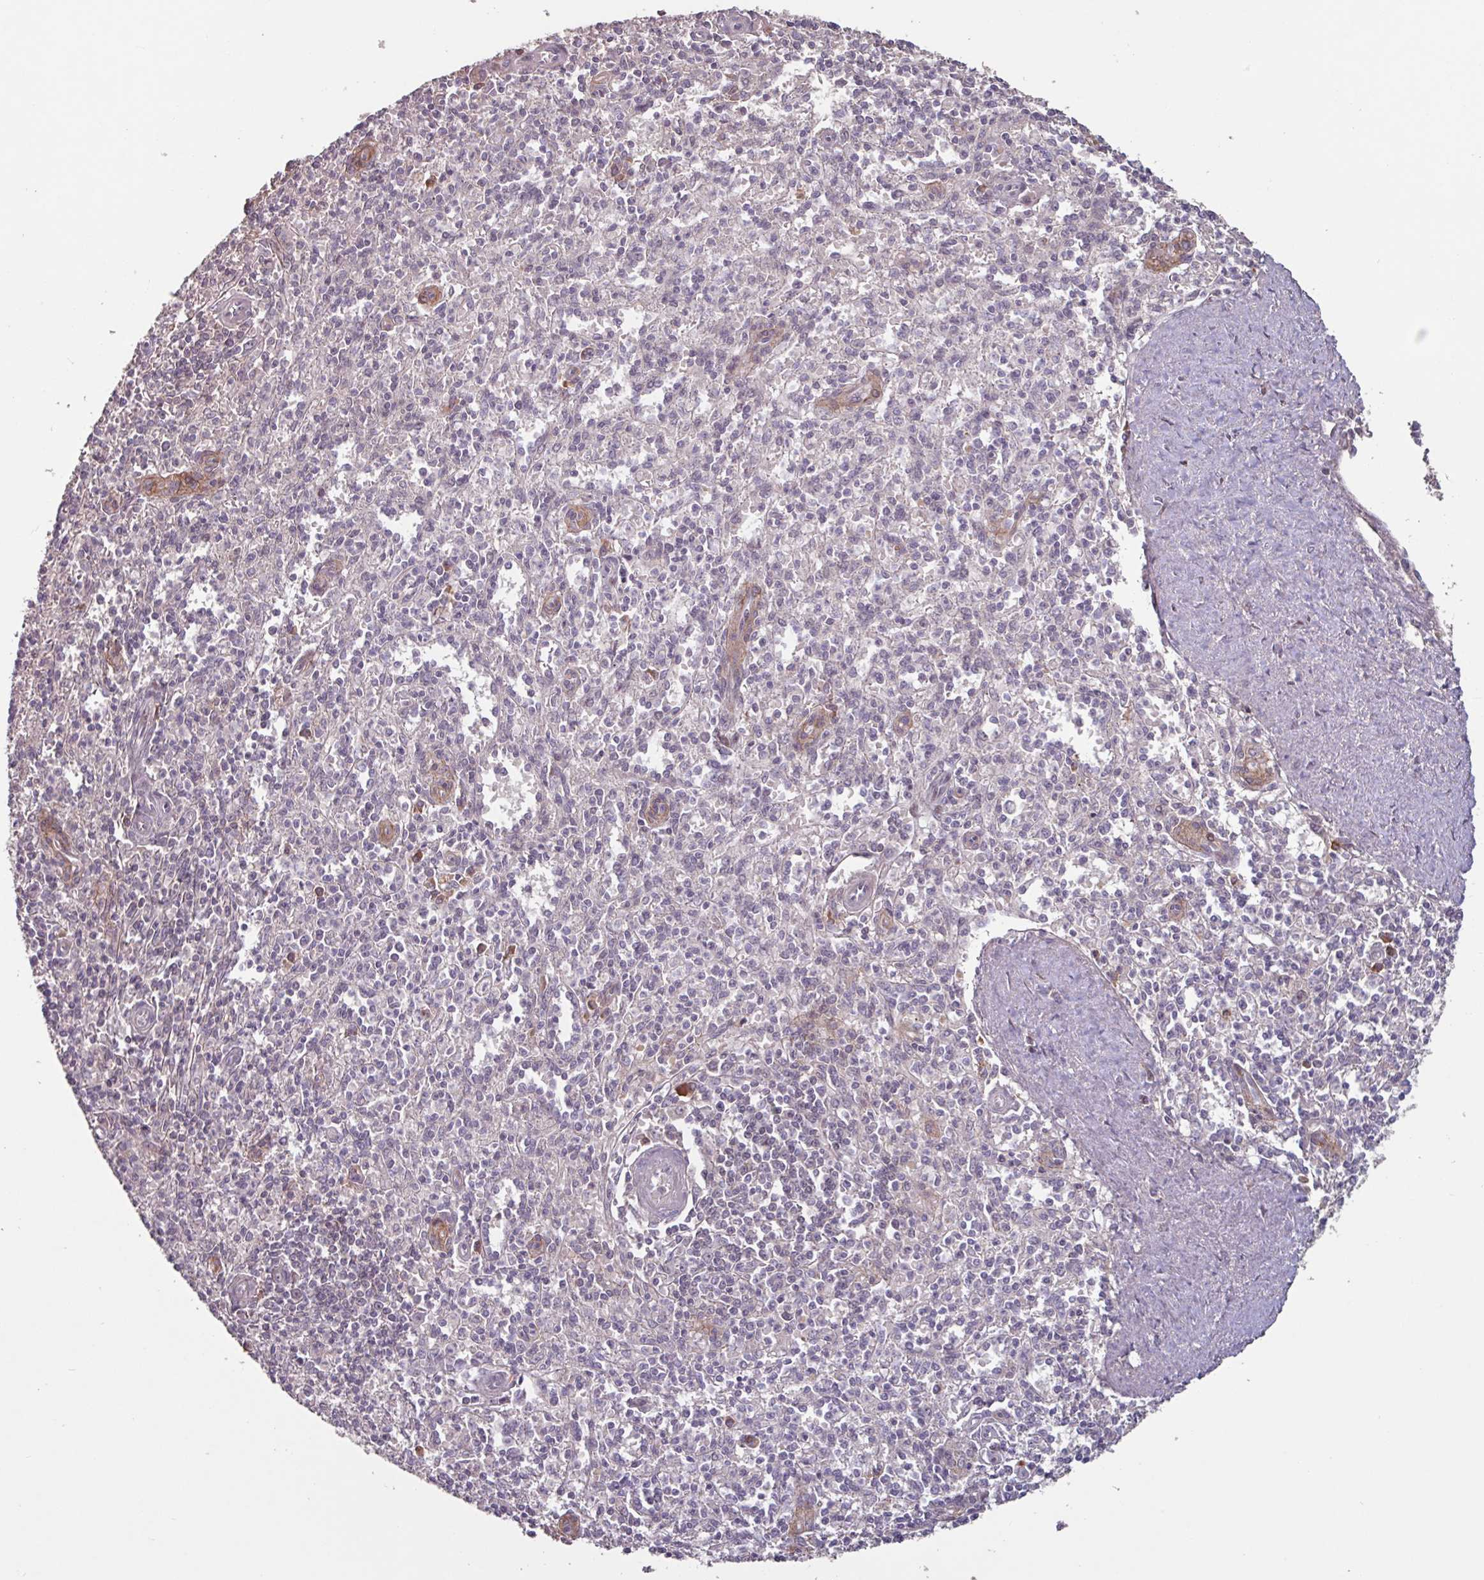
{"staining": {"intensity": "negative", "quantity": "none", "location": "none"}, "tissue": "spleen", "cell_type": "Cells in red pulp", "image_type": "normal", "snomed": [{"axis": "morphology", "description": "Normal tissue, NOS"}, {"axis": "topography", "description": "Spleen"}], "caption": "Immunohistochemical staining of benign human spleen demonstrates no significant expression in cells in red pulp.", "gene": "TMEM88", "patient": {"sex": "female", "age": 70}}